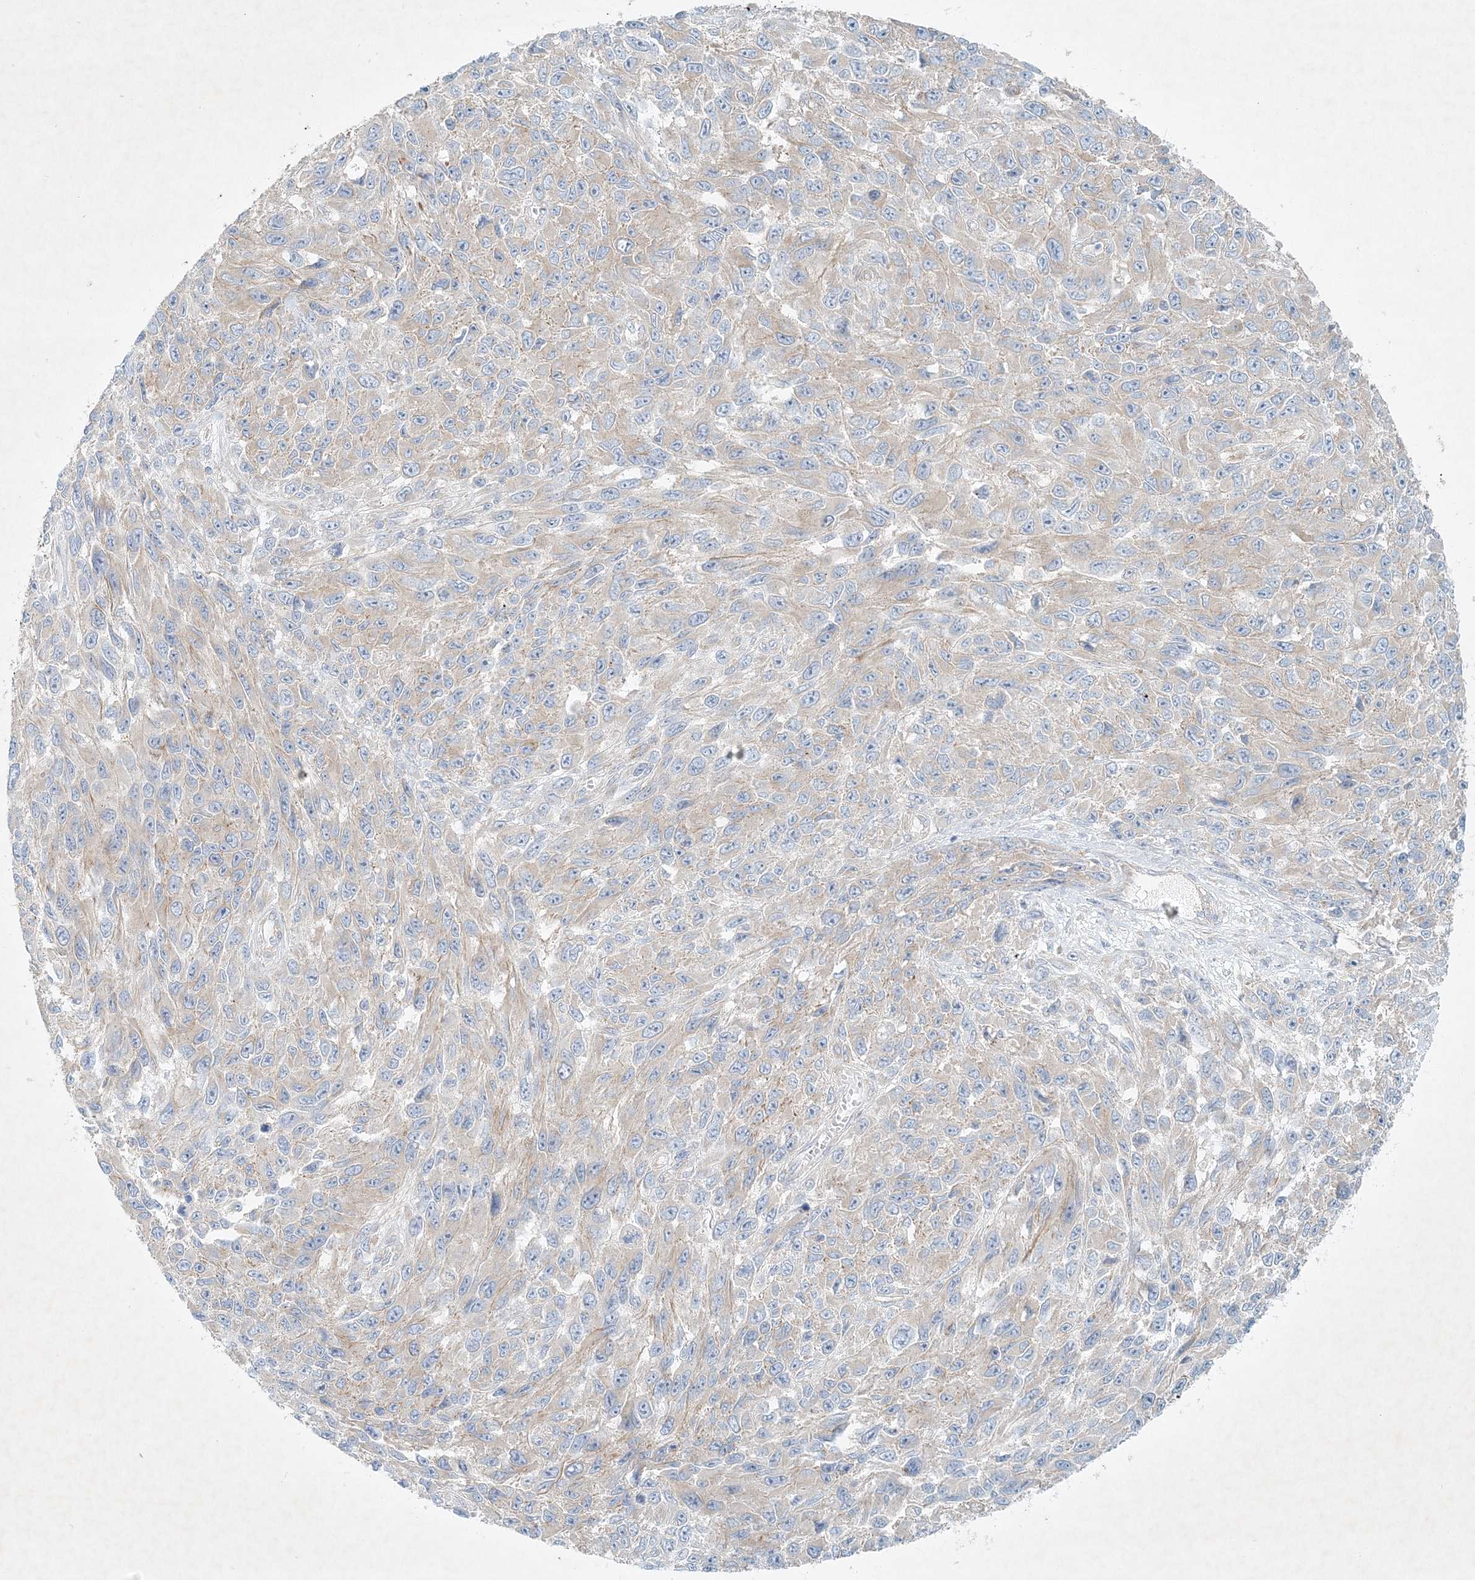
{"staining": {"intensity": "weak", "quantity": "25%-75%", "location": "cytoplasmic/membranous"}, "tissue": "melanoma", "cell_type": "Tumor cells", "image_type": "cancer", "snomed": [{"axis": "morphology", "description": "Malignant melanoma, NOS"}, {"axis": "topography", "description": "Skin"}], "caption": "Human malignant melanoma stained for a protein (brown) demonstrates weak cytoplasmic/membranous positive positivity in approximately 25%-75% of tumor cells.", "gene": "STK11IP", "patient": {"sex": "female", "age": 96}}